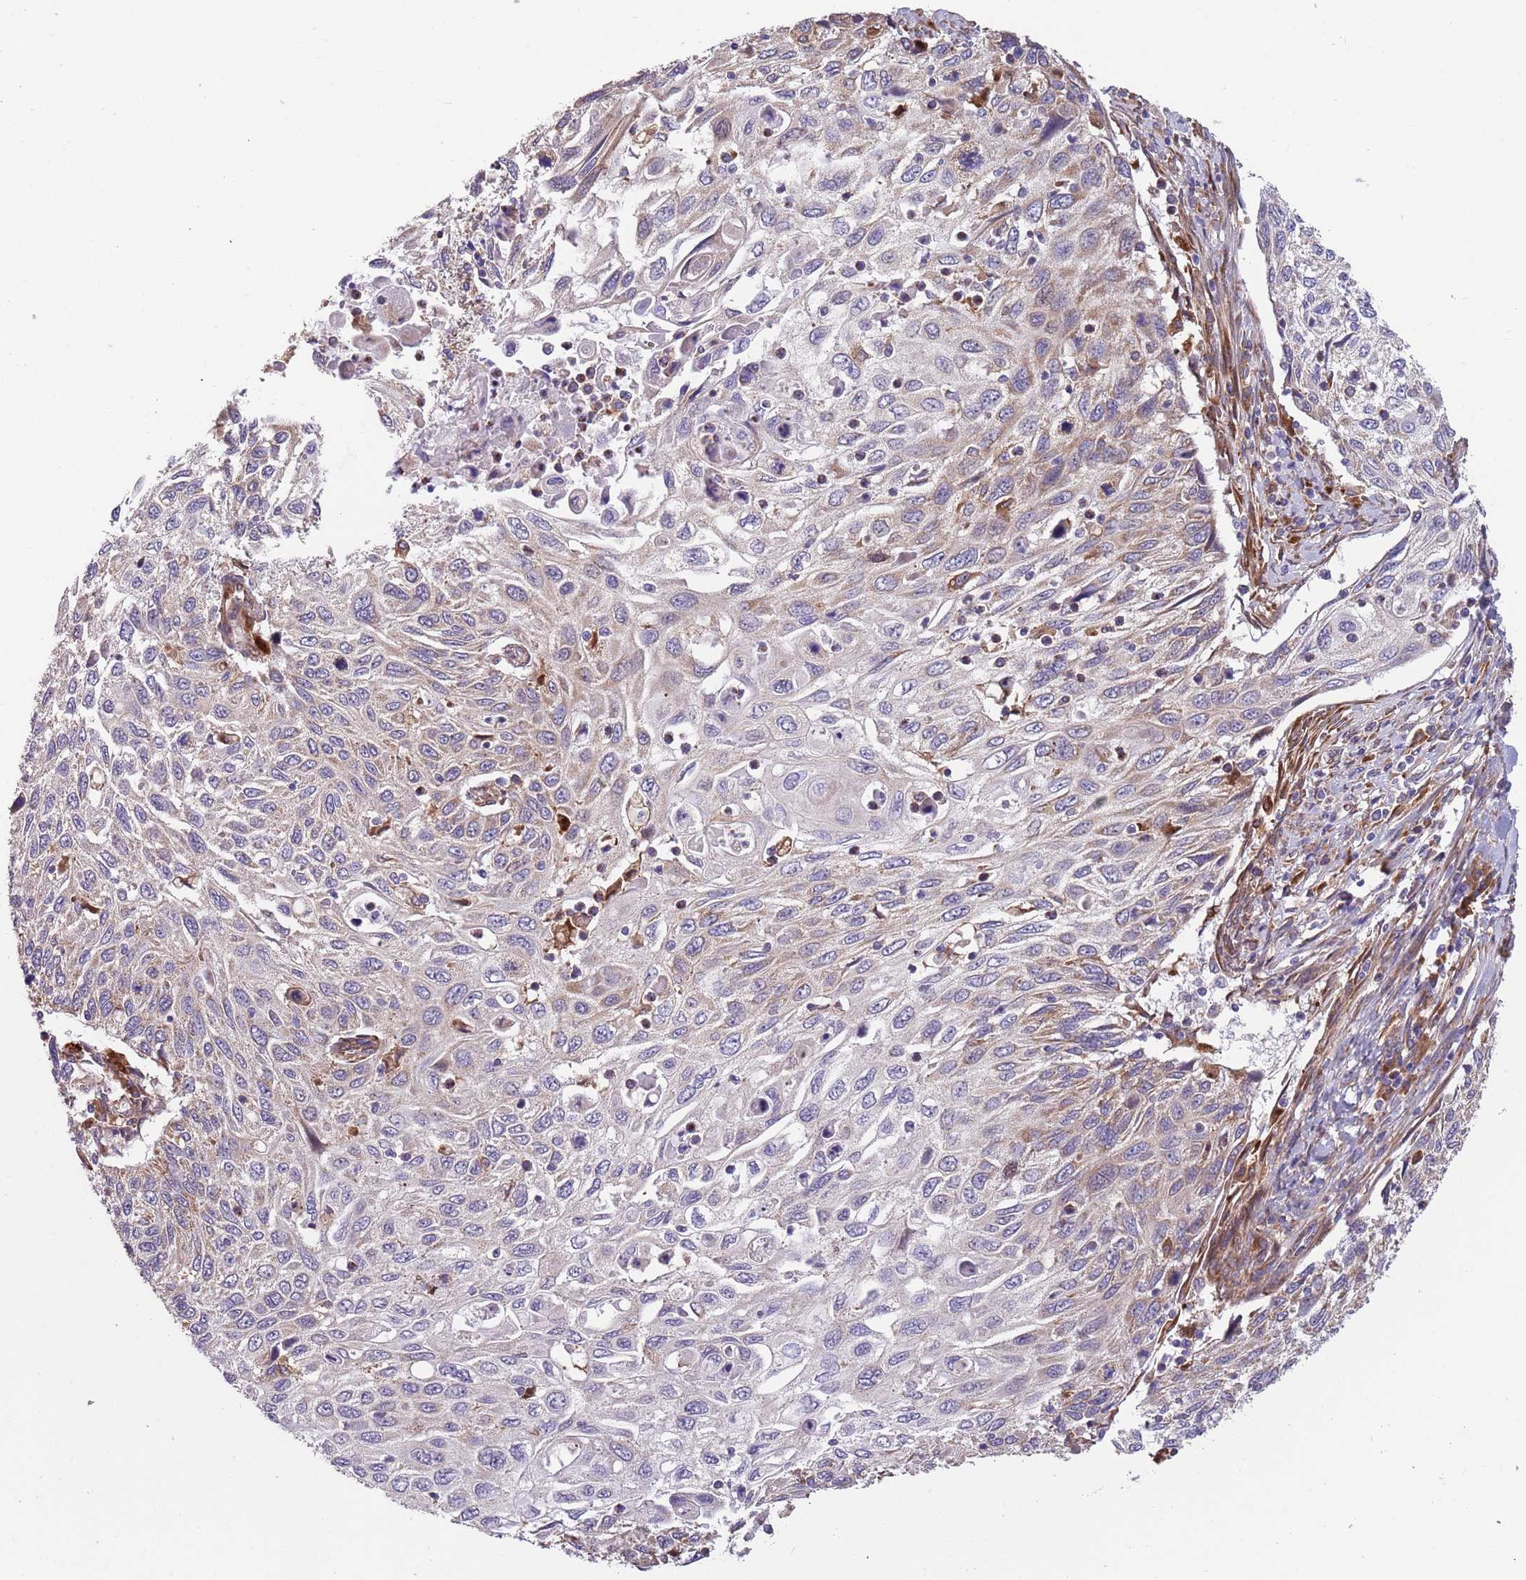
{"staining": {"intensity": "moderate", "quantity": "<25%", "location": "cytoplasmic/membranous"}, "tissue": "cervical cancer", "cell_type": "Tumor cells", "image_type": "cancer", "snomed": [{"axis": "morphology", "description": "Squamous cell carcinoma, NOS"}, {"axis": "topography", "description": "Cervix"}], "caption": "Protein staining of cervical cancer (squamous cell carcinoma) tissue displays moderate cytoplasmic/membranous staining in approximately <25% of tumor cells.", "gene": "ARMCX6", "patient": {"sex": "female", "age": 70}}